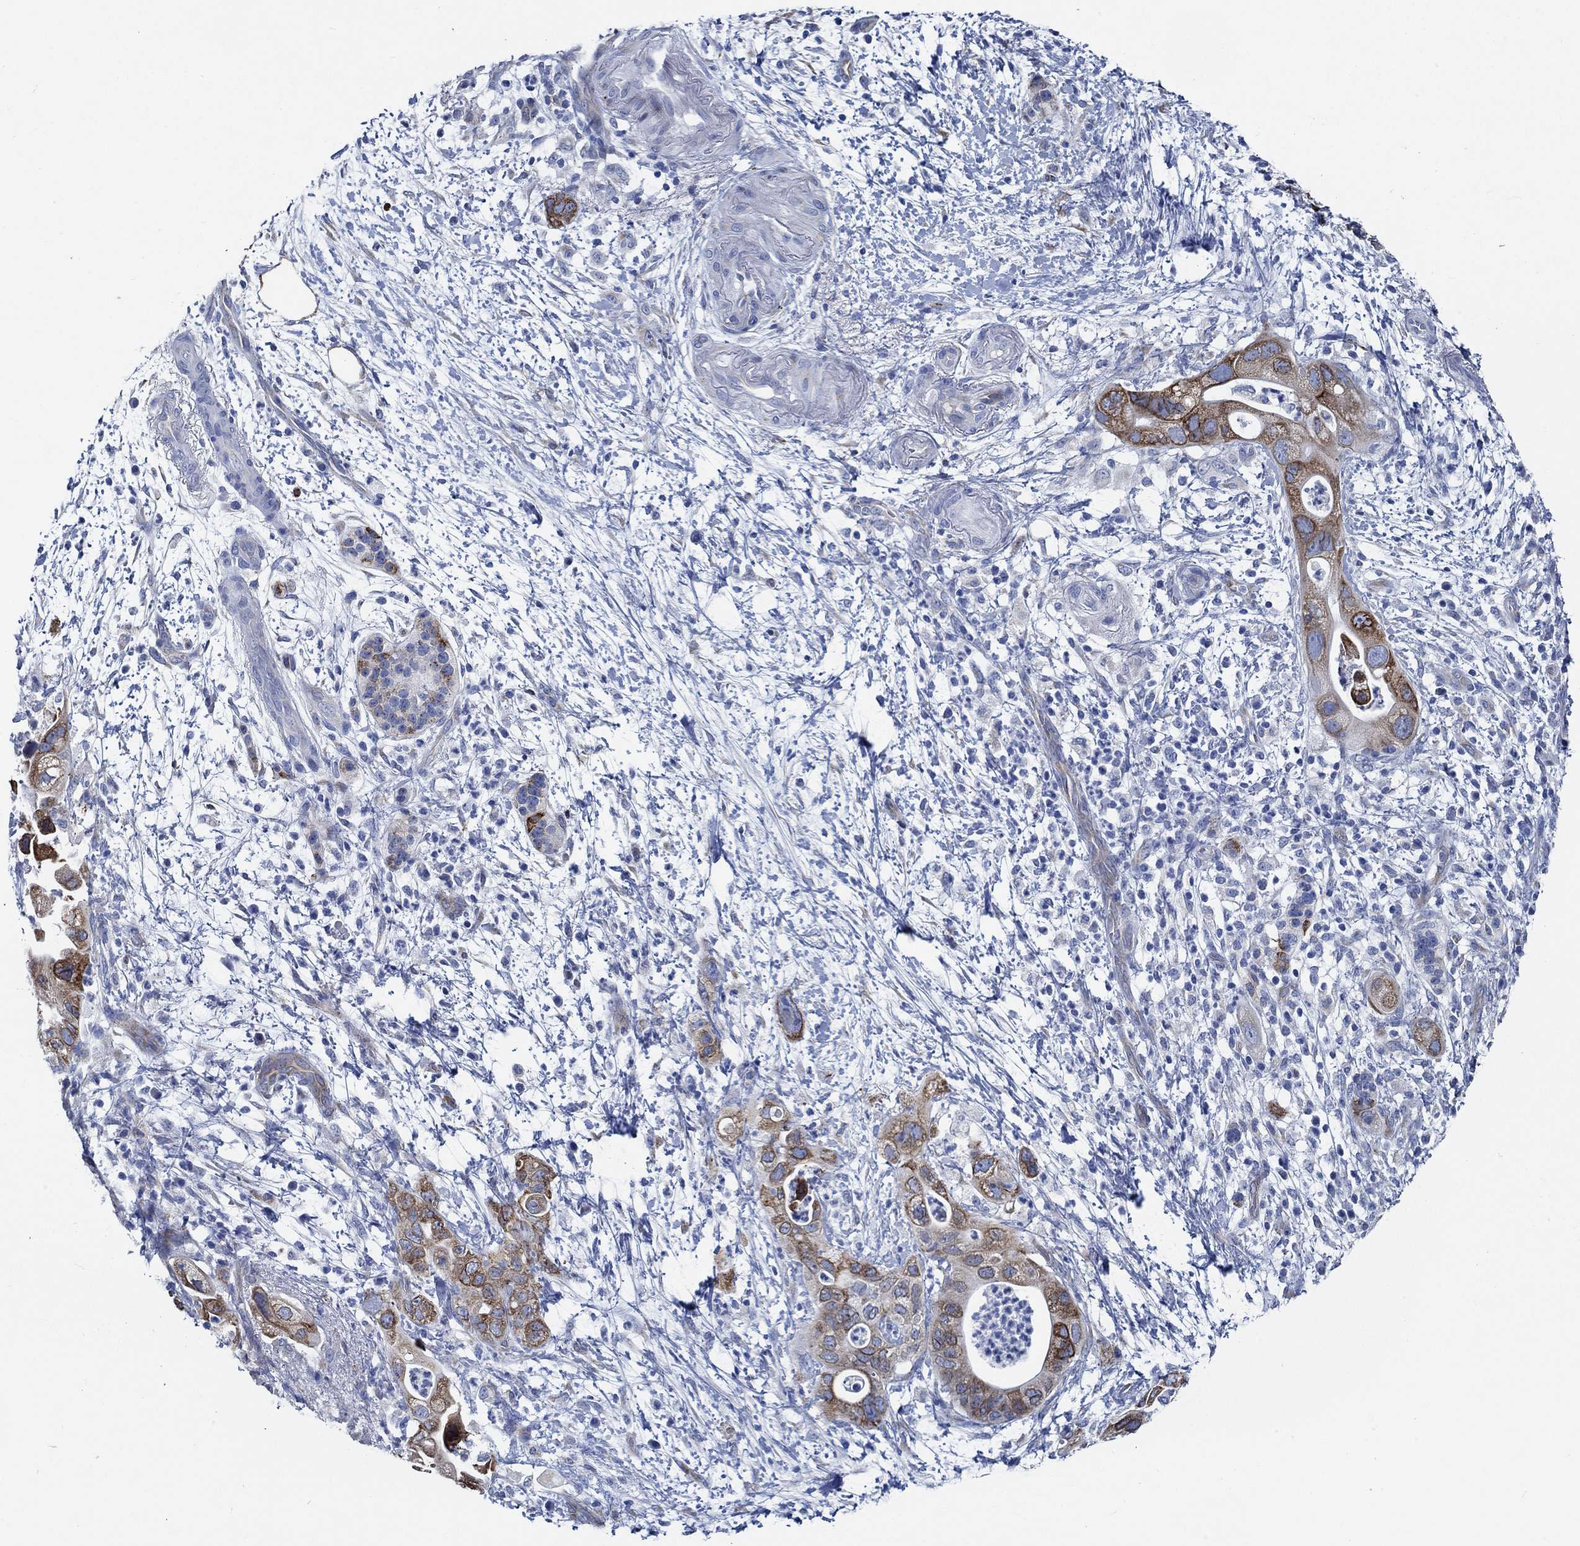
{"staining": {"intensity": "strong", "quantity": "25%-75%", "location": "cytoplasmic/membranous"}, "tissue": "pancreatic cancer", "cell_type": "Tumor cells", "image_type": "cancer", "snomed": [{"axis": "morphology", "description": "Adenocarcinoma, NOS"}, {"axis": "topography", "description": "Pancreas"}], "caption": "This image demonstrates IHC staining of human pancreatic cancer, with high strong cytoplasmic/membranous staining in about 25%-75% of tumor cells.", "gene": "HECW2", "patient": {"sex": "female", "age": 72}}